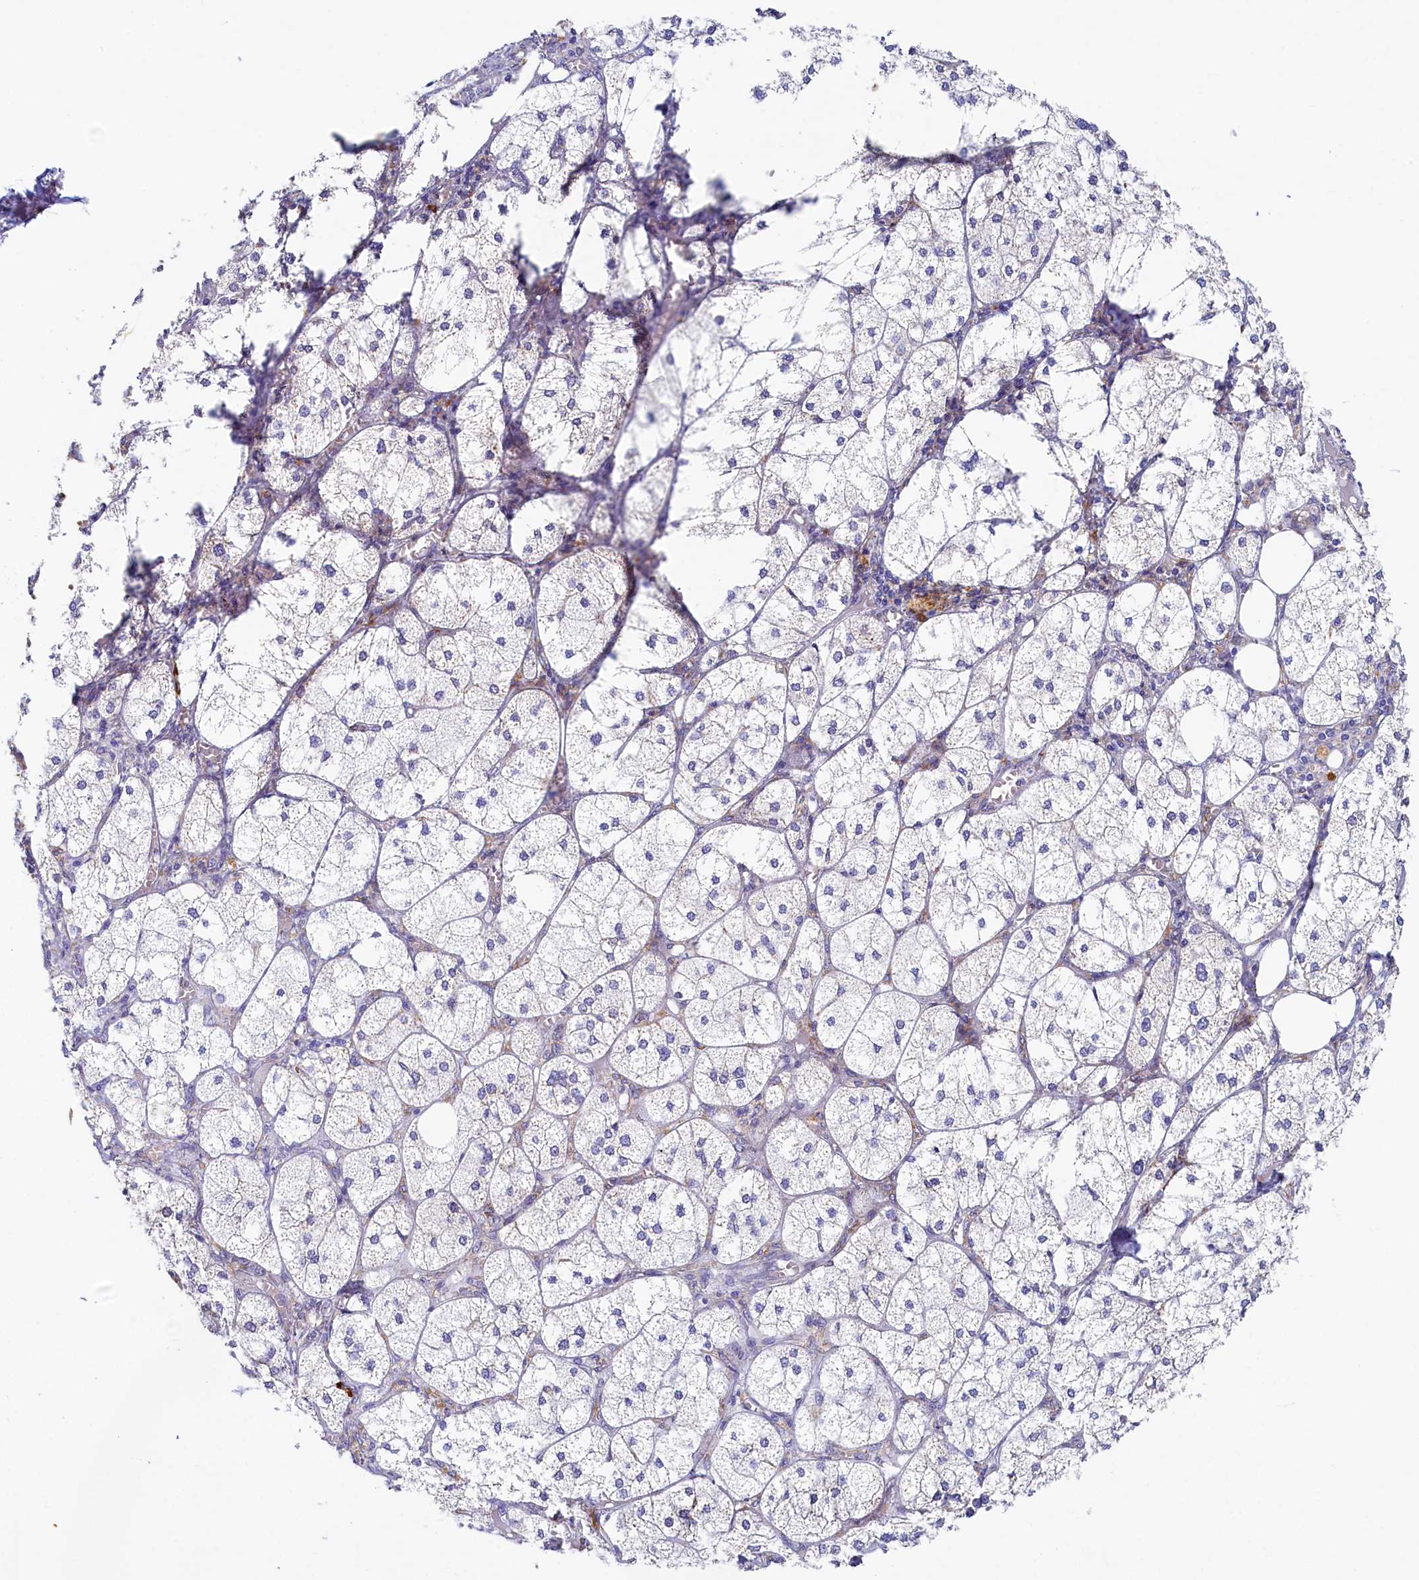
{"staining": {"intensity": "weak", "quantity": "<25%", "location": "cytoplasmic/membranous"}, "tissue": "adrenal gland", "cell_type": "Glandular cells", "image_type": "normal", "snomed": [{"axis": "morphology", "description": "Normal tissue, NOS"}, {"axis": "topography", "description": "Adrenal gland"}], "caption": "Glandular cells are negative for protein expression in unremarkable human adrenal gland. (Immunohistochemistry (ihc), brightfield microscopy, high magnification).", "gene": "TMEM18", "patient": {"sex": "female", "age": 61}}